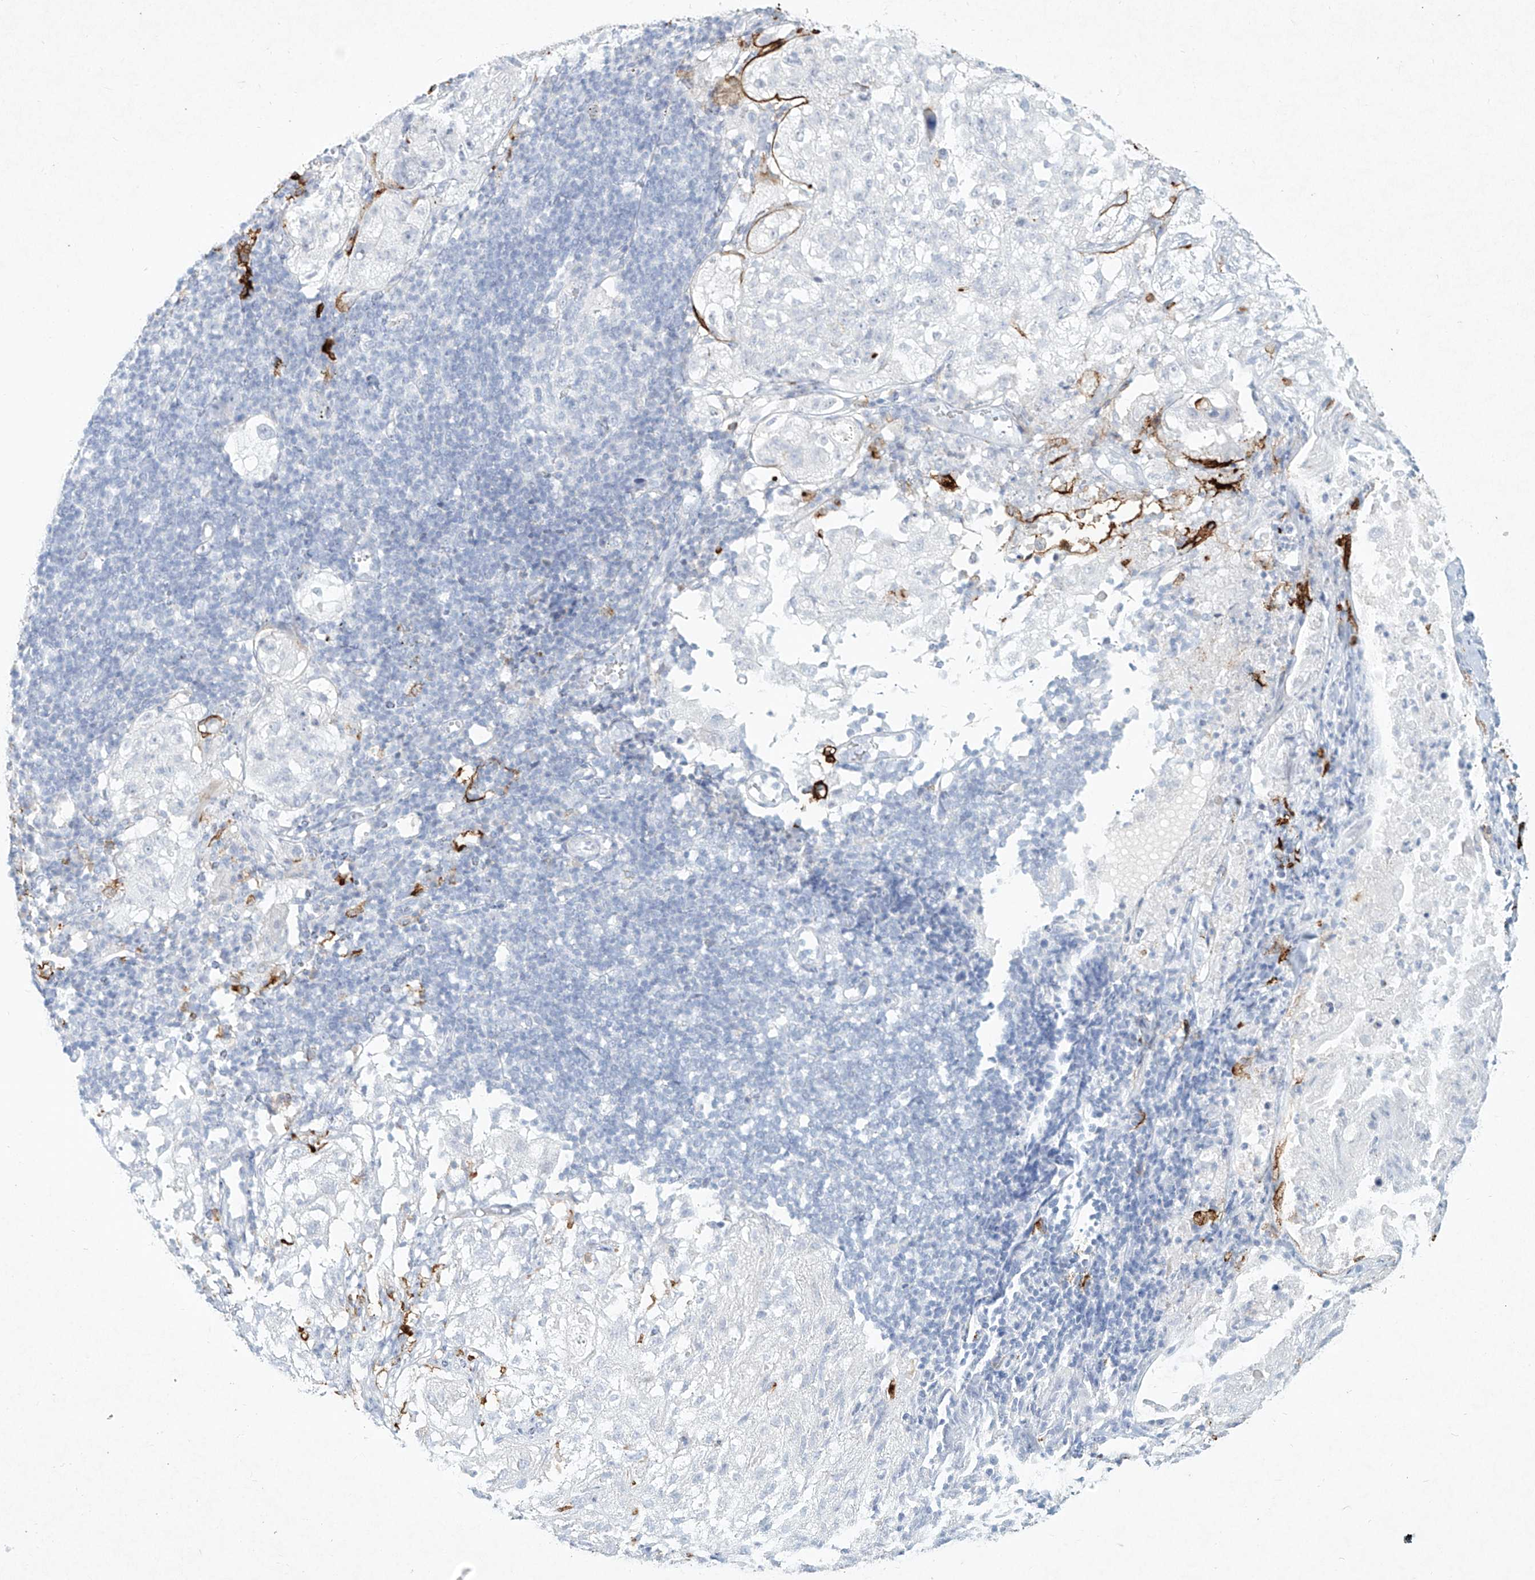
{"staining": {"intensity": "negative", "quantity": "none", "location": "none"}, "tissue": "lung cancer", "cell_type": "Tumor cells", "image_type": "cancer", "snomed": [{"axis": "morphology", "description": "Inflammation, NOS"}, {"axis": "morphology", "description": "Squamous cell carcinoma, NOS"}, {"axis": "topography", "description": "Lymph node"}, {"axis": "topography", "description": "Soft tissue"}, {"axis": "topography", "description": "Lung"}], "caption": "Squamous cell carcinoma (lung) was stained to show a protein in brown. There is no significant positivity in tumor cells.", "gene": "CD209", "patient": {"sex": "male", "age": 66}}